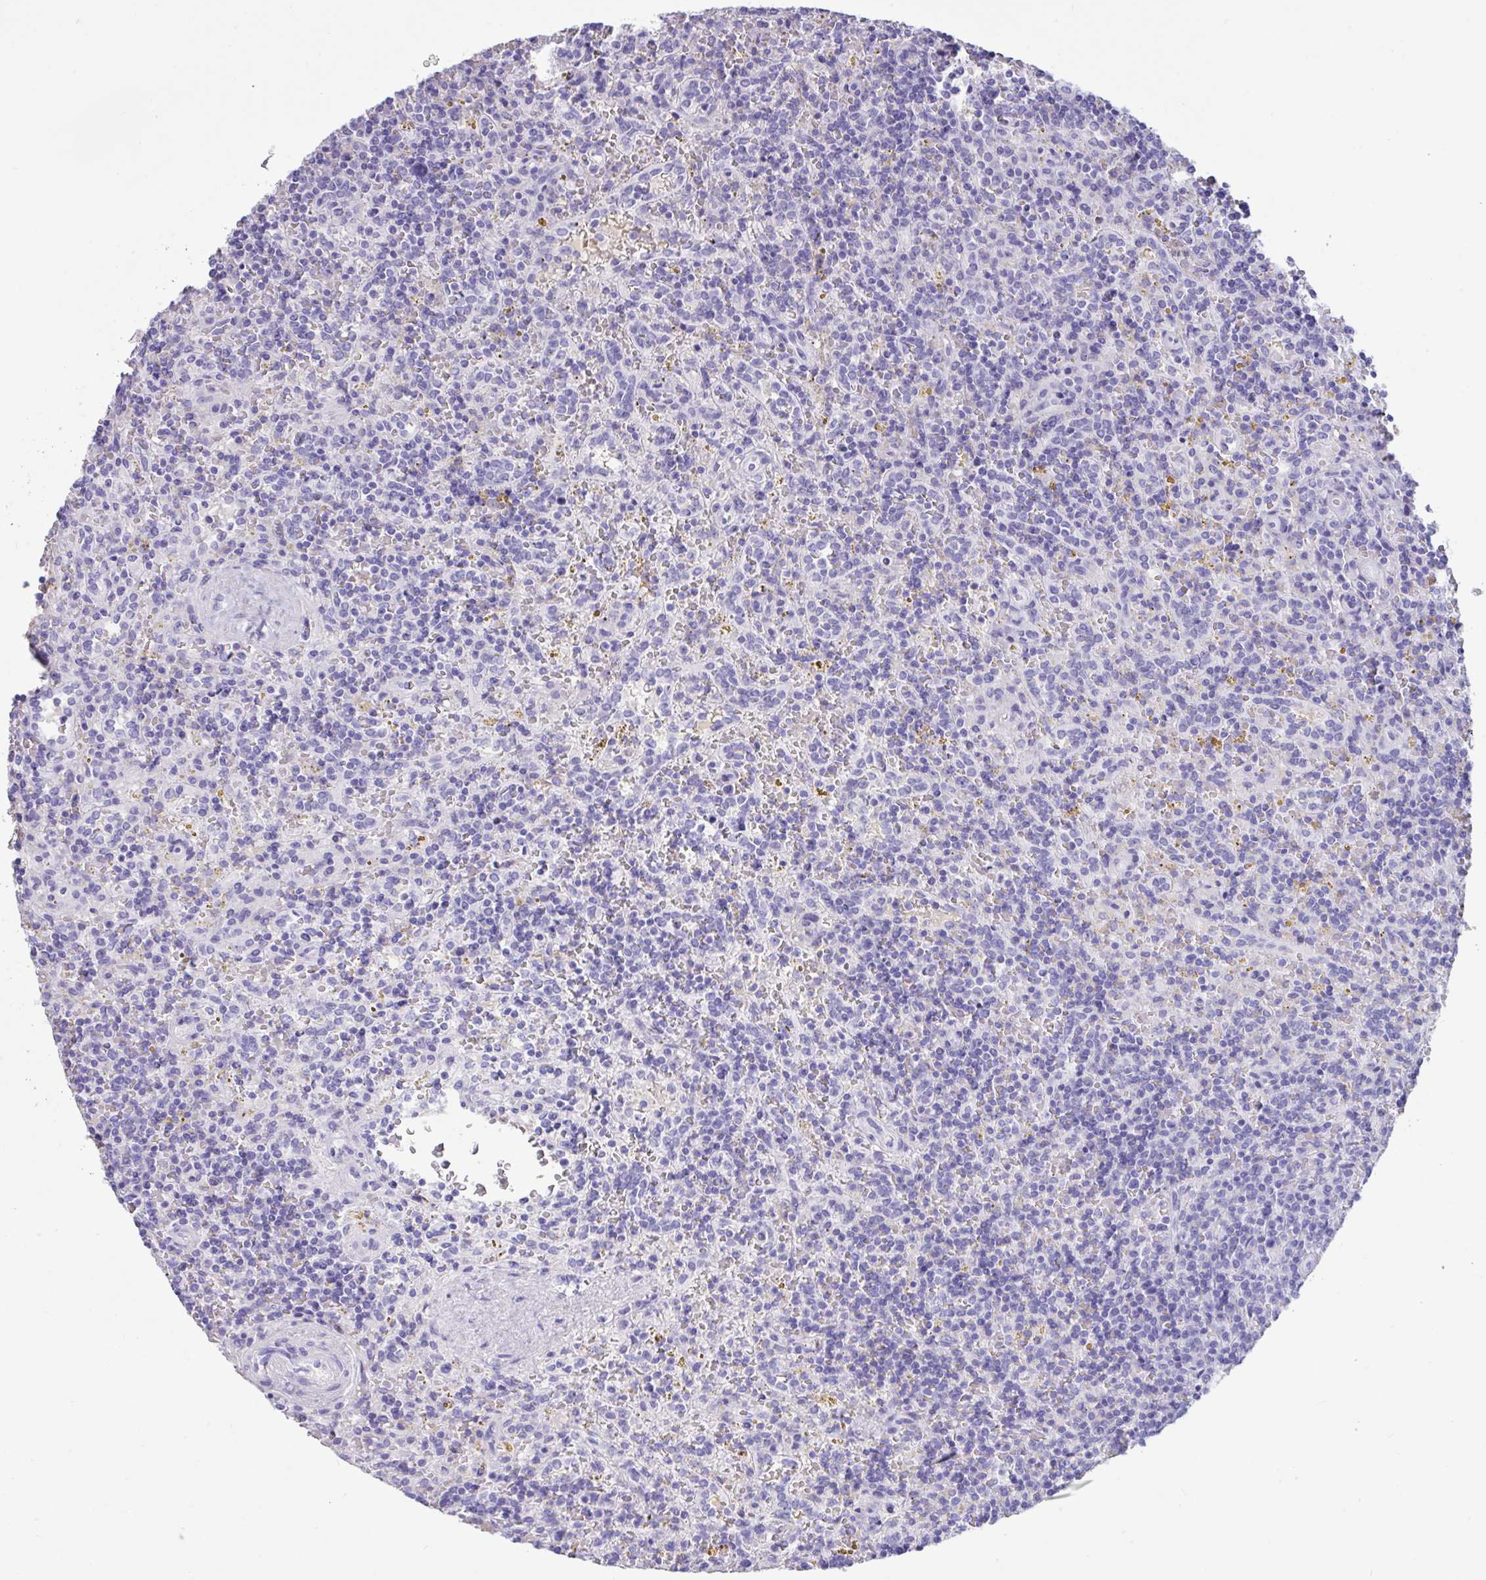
{"staining": {"intensity": "negative", "quantity": "none", "location": "none"}, "tissue": "lymphoma", "cell_type": "Tumor cells", "image_type": "cancer", "snomed": [{"axis": "morphology", "description": "Malignant lymphoma, non-Hodgkin's type, Low grade"}, {"axis": "topography", "description": "Spleen"}], "caption": "The immunohistochemistry (IHC) photomicrograph has no significant positivity in tumor cells of low-grade malignant lymphoma, non-Hodgkin's type tissue.", "gene": "TNNC1", "patient": {"sex": "male", "age": 67}}